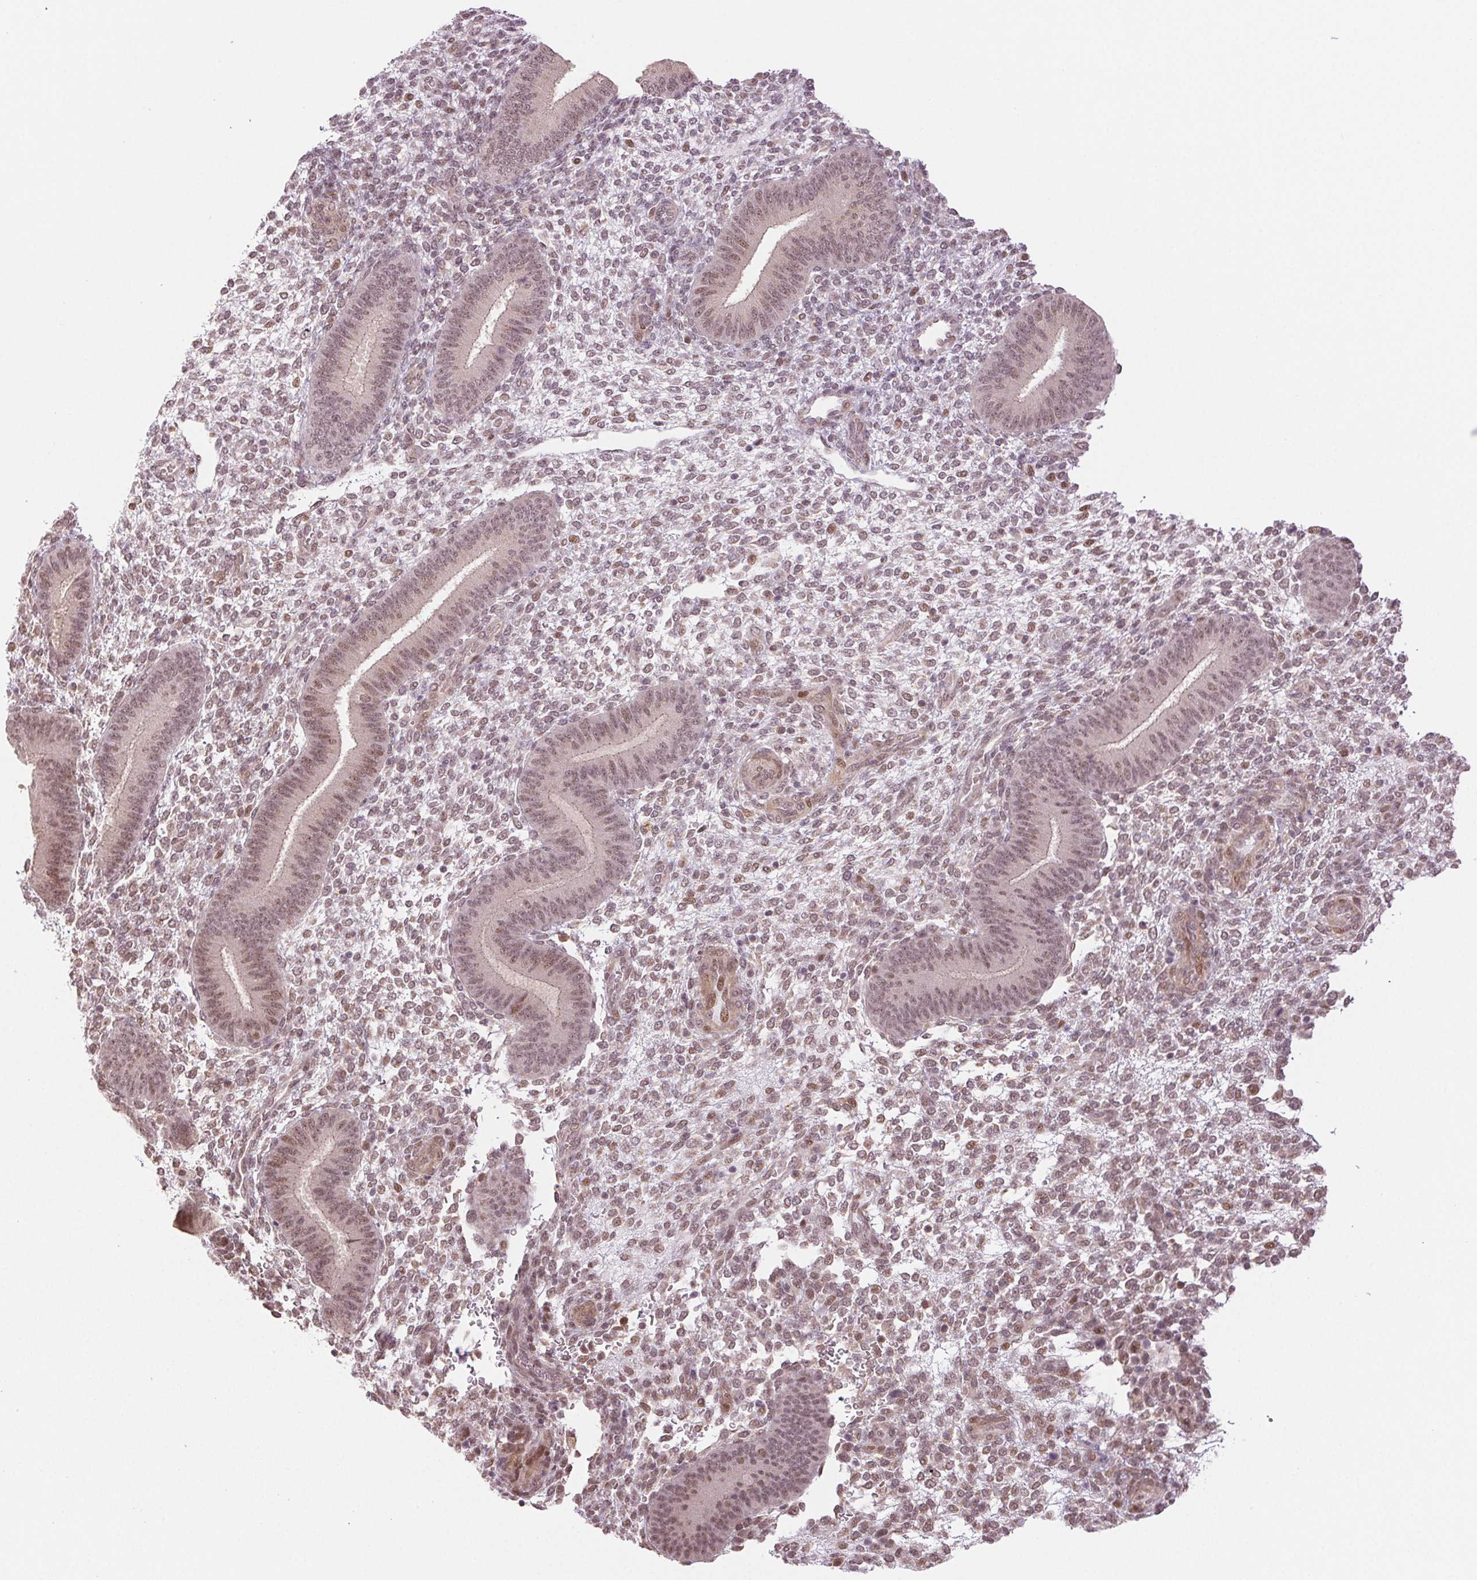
{"staining": {"intensity": "weak", "quantity": "25%-75%", "location": "nuclear"}, "tissue": "endometrium", "cell_type": "Cells in endometrial stroma", "image_type": "normal", "snomed": [{"axis": "morphology", "description": "Normal tissue, NOS"}, {"axis": "topography", "description": "Endometrium"}], "caption": "Protein expression analysis of unremarkable endometrium exhibits weak nuclear expression in about 25%-75% of cells in endometrial stroma. (Stains: DAB (3,3'-diaminobenzidine) in brown, nuclei in blue, Microscopy: brightfield microscopy at high magnification).", "gene": "GRHL3", "patient": {"sex": "female", "age": 39}}